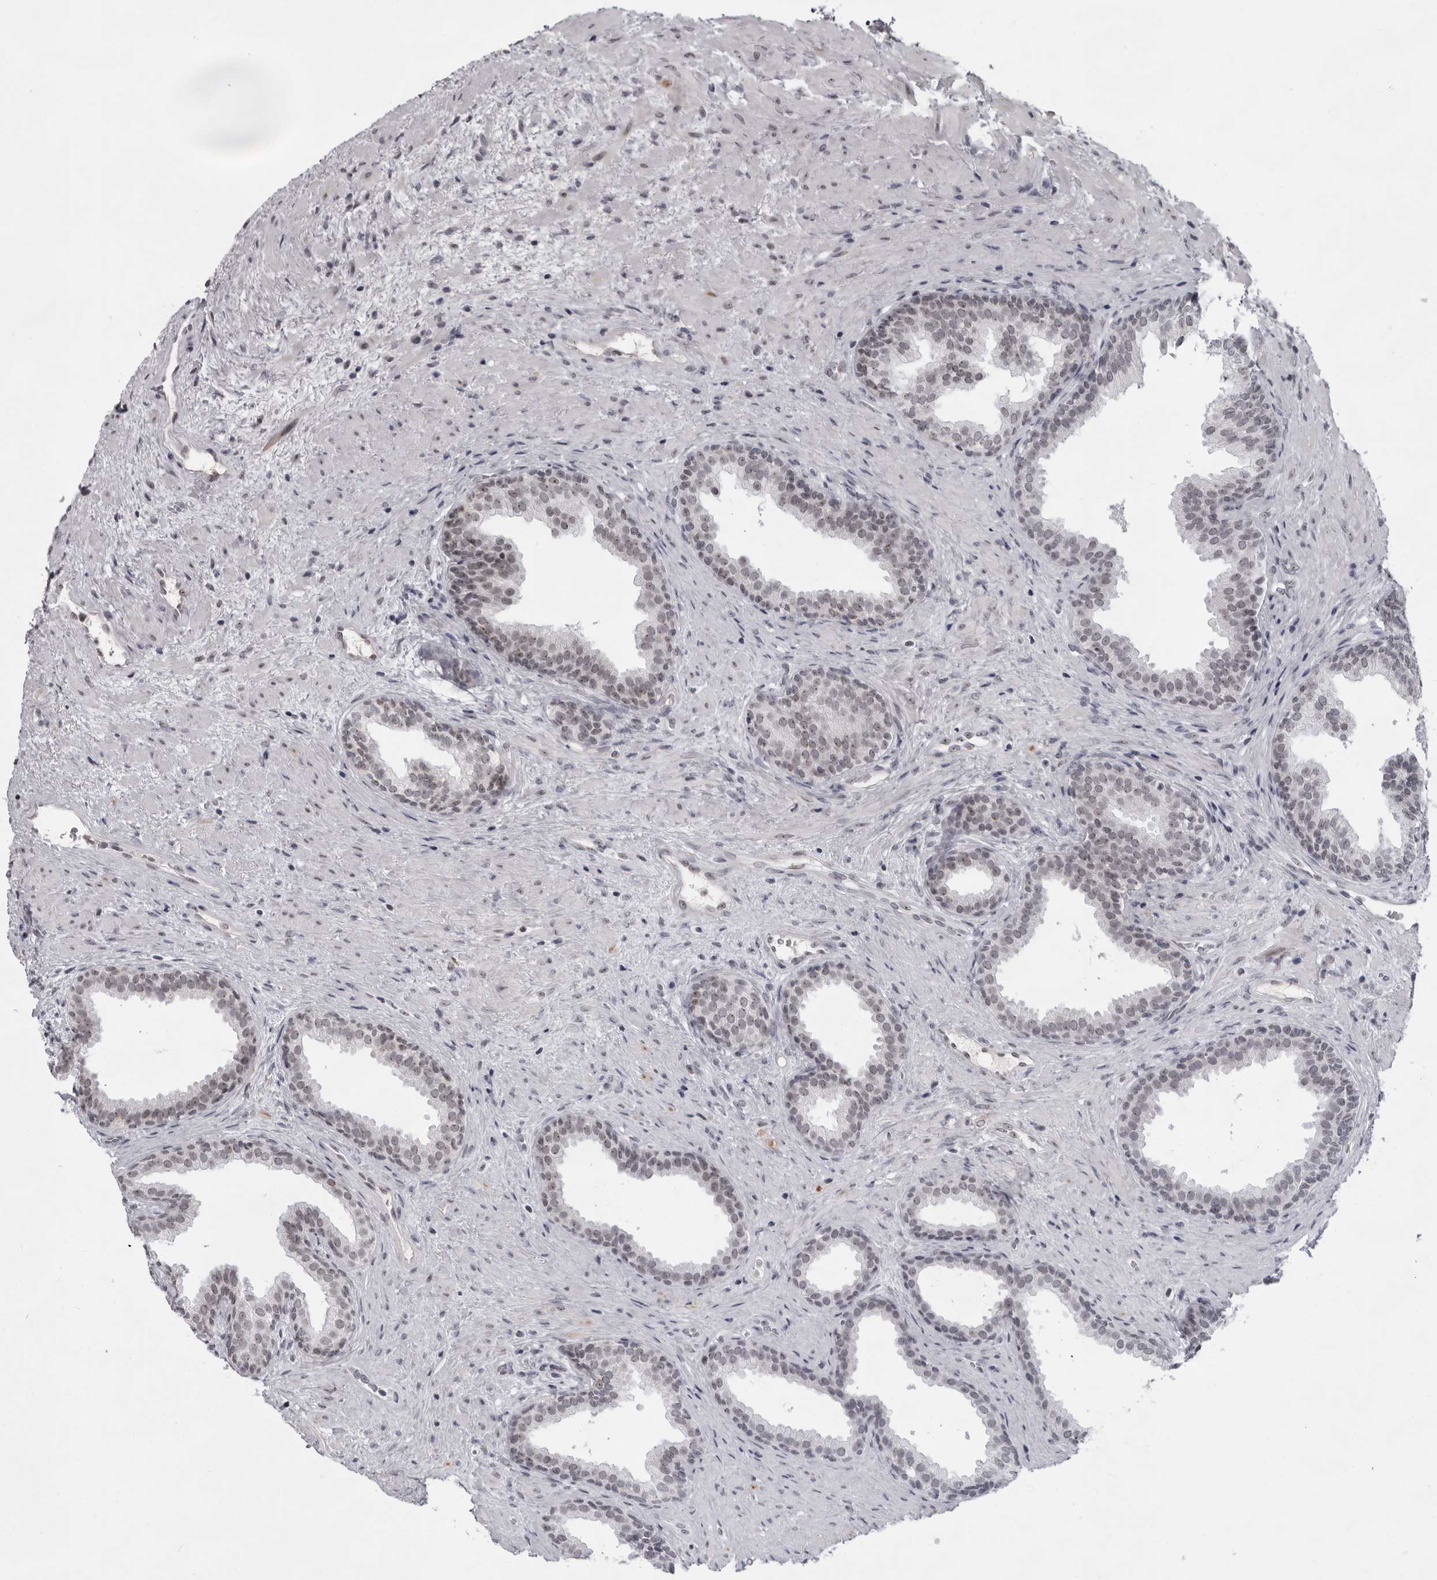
{"staining": {"intensity": "weak", "quantity": "25%-75%", "location": "nuclear"}, "tissue": "prostate", "cell_type": "Glandular cells", "image_type": "normal", "snomed": [{"axis": "morphology", "description": "Normal tissue, NOS"}, {"axis": "topography", "description": "Prostate"}], "caption": "IHC photomicrograph of unremarkable human prostate stained for a protein (brown), which demonstrates low levels of weak nuclear staining in about 25%-75% of glandular cells.", "gene": "EXOSC10", "patient": {"sex": "male", "age": 76}}